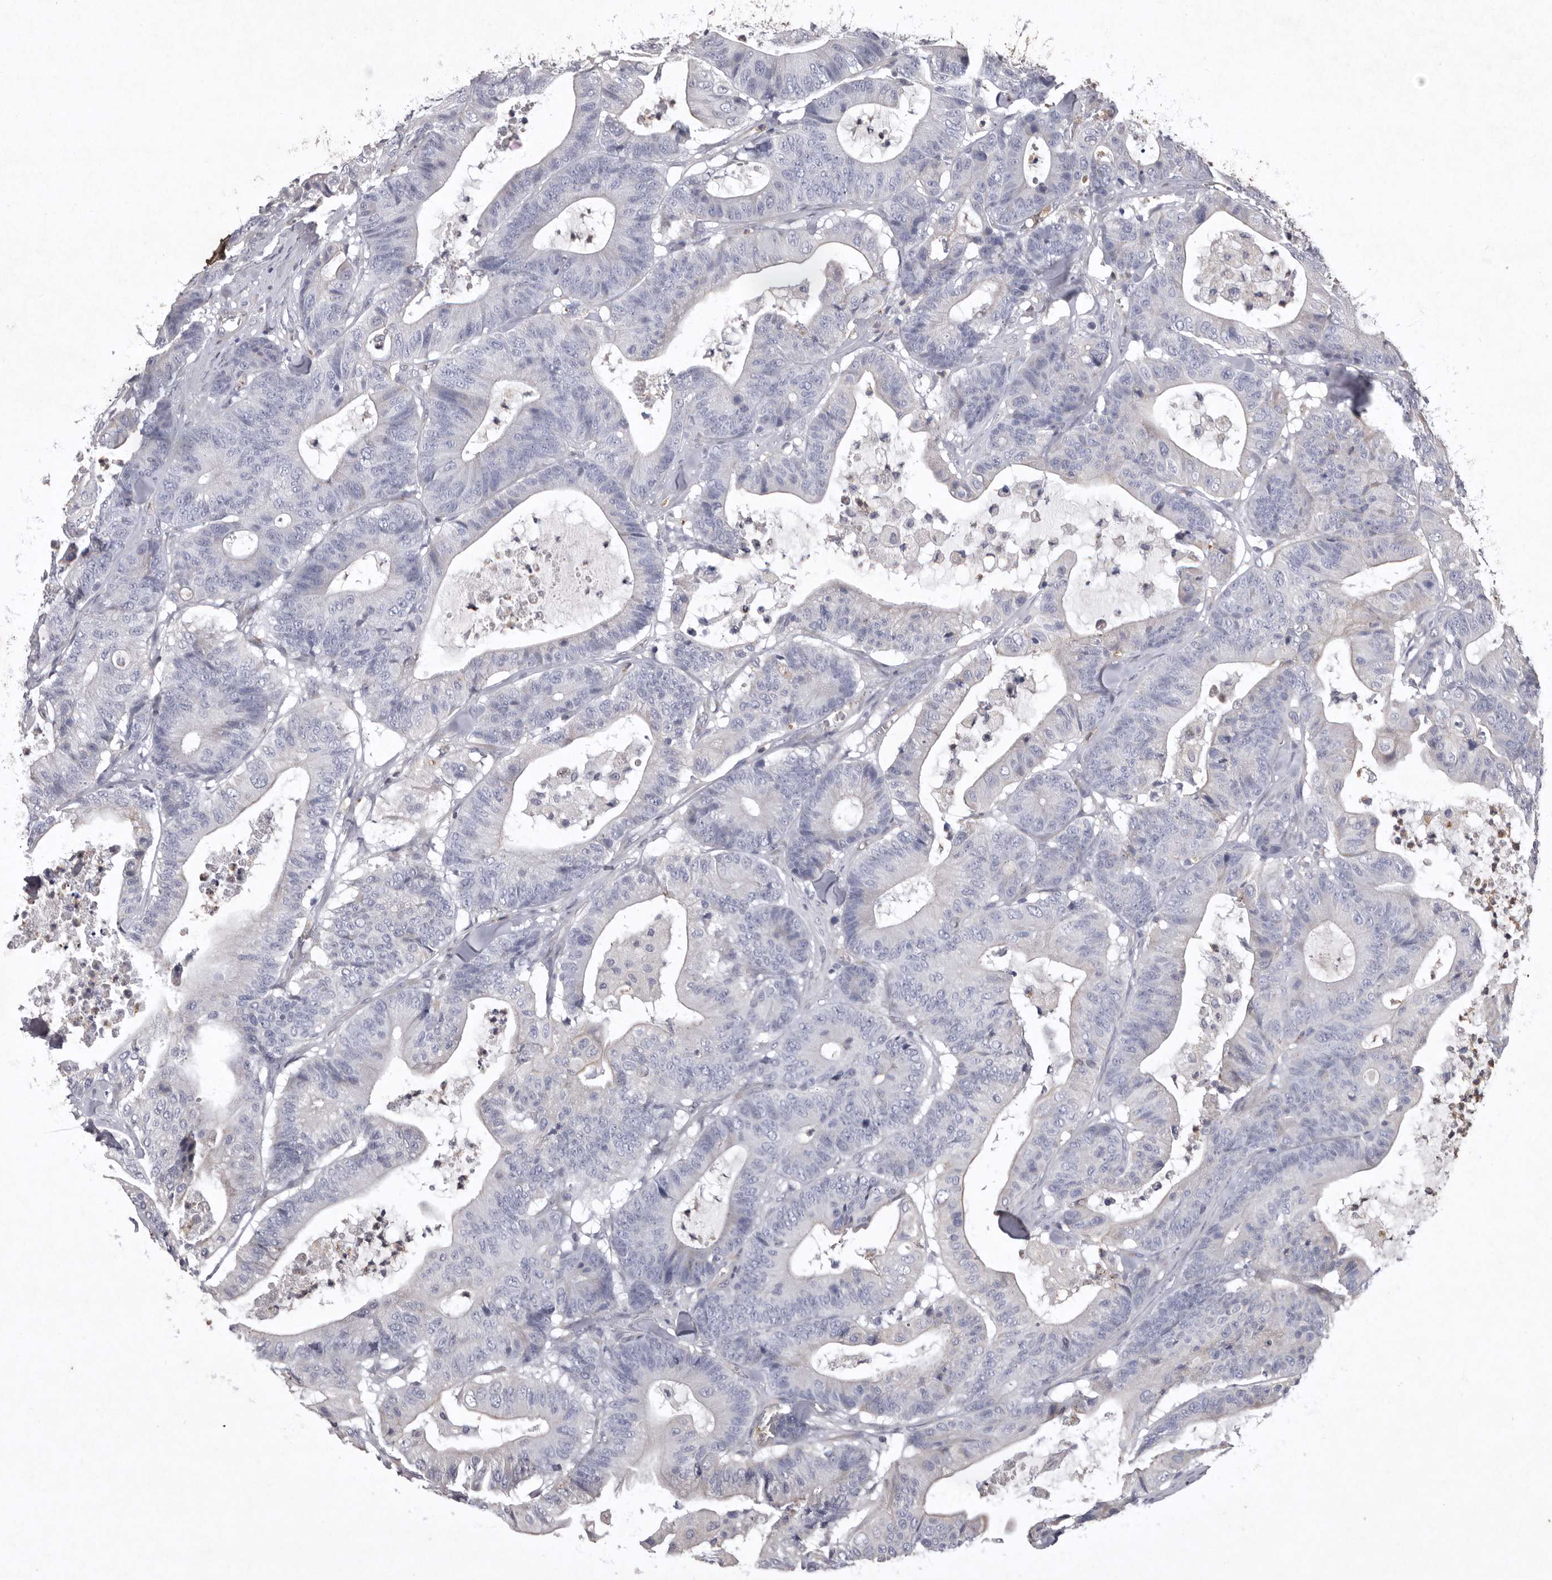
{"staining": {"intensity": "negative", "quantity": "none", "location": "none"}, "tissue": "colorectal cancer", "cell_type": "Tumor cells", "image_type": "cancer", "snomed": [{"axis": "morphology", "description": "Adenocarcinoma, NOS"}, {"axis": "topography", "description": "Colon"}], "caption": "Immunohistochemical staining of colorectal adenocarcinoma displays no significant expression in tumor cells.", "gene": "NKAIN4", "patient": {"sex": "female", "age": 84}}